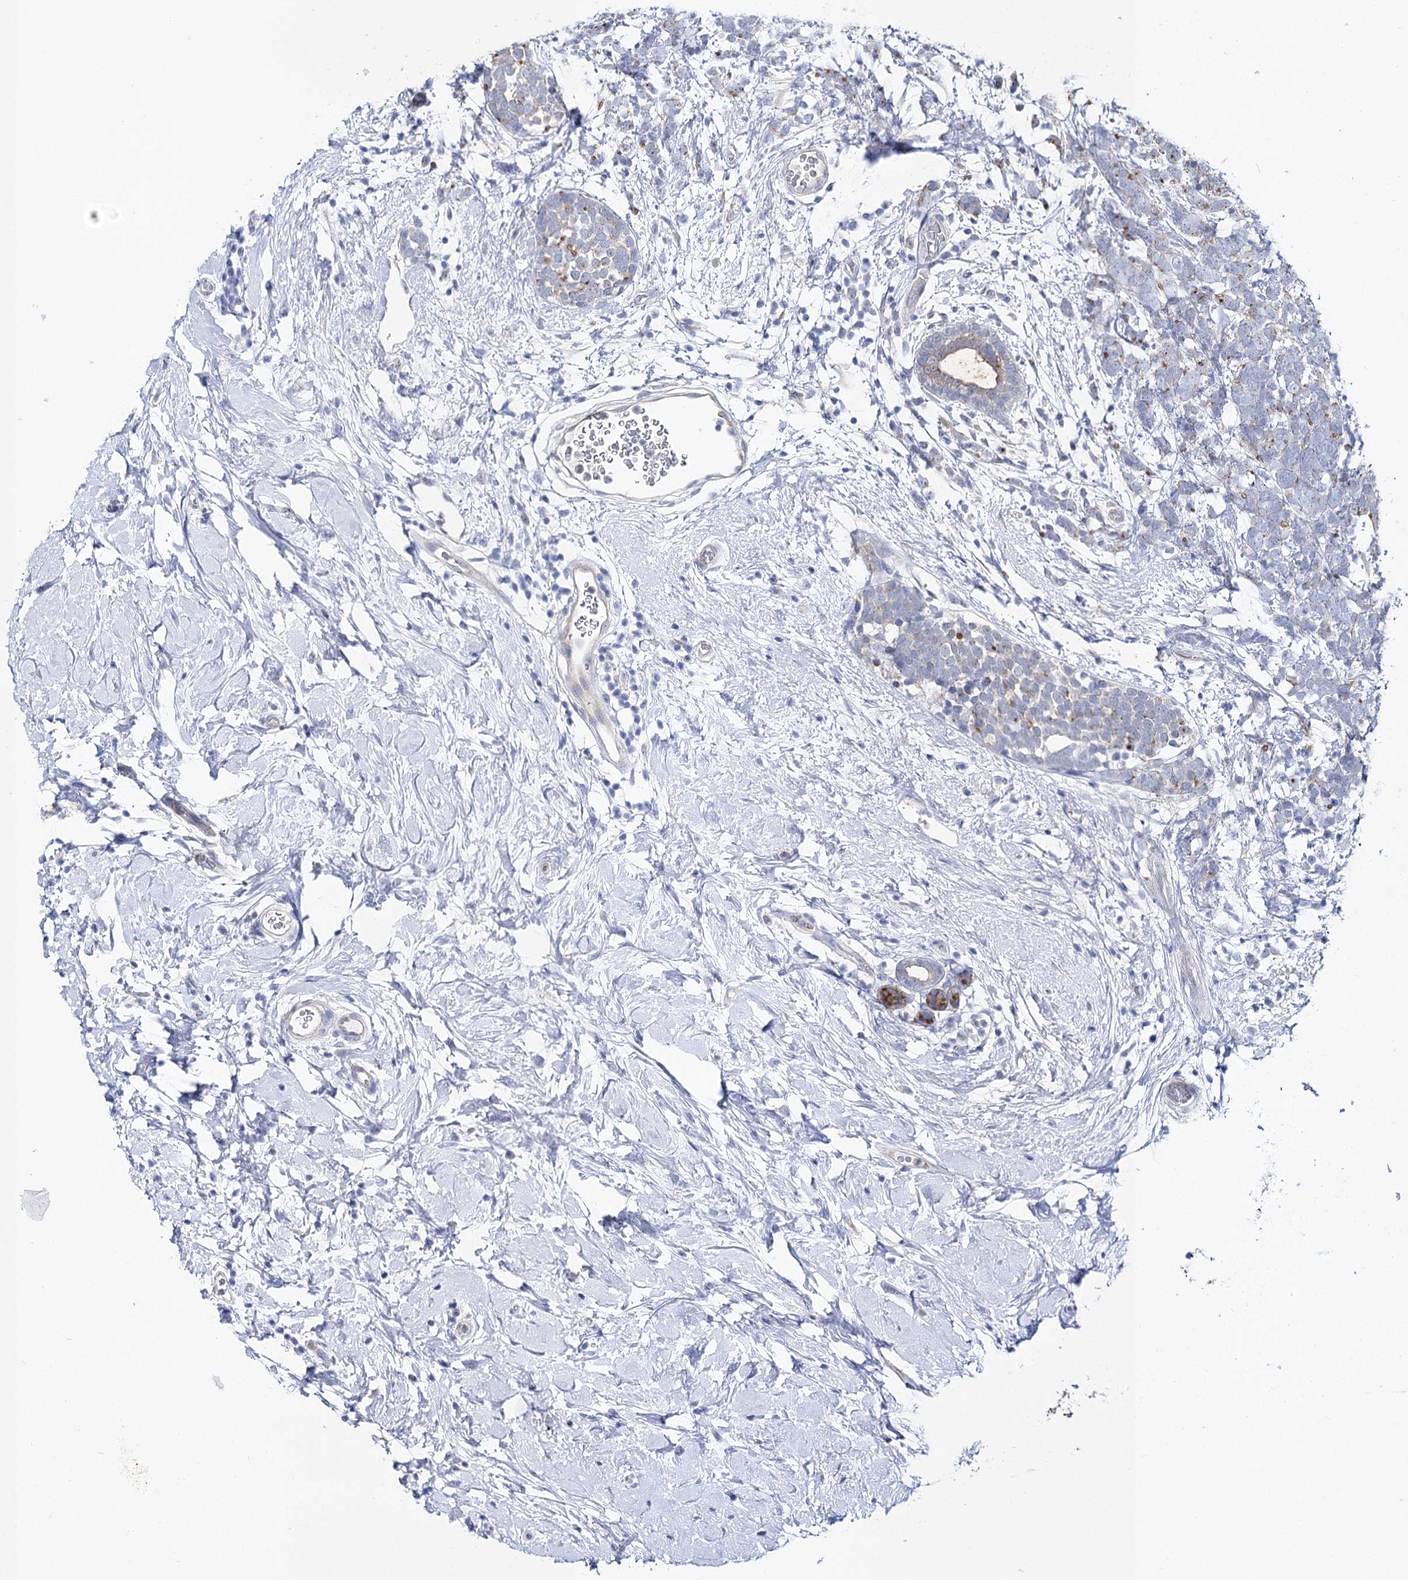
{"staining": {"intensity": "negative", "quantity": "none", "location": "none"}, "tissue": "breast cancer", "cell_type": "Tumor cells", "image_type": "cancer", "snomed": [{"axis": "morphology", "description": "Lobular carcinoma"}, {"axis": "topography", "description": "Breast"}], "caption": "The micrograph exhibits no staining of tumor cells in breast cancer. (DAB (3,3'-diaminobenzidine) immunohistochemistry (IHC) with hematoxylin counter stain).", "gene": "UGP2", "patient": {"sex": "female", "age": 58}}